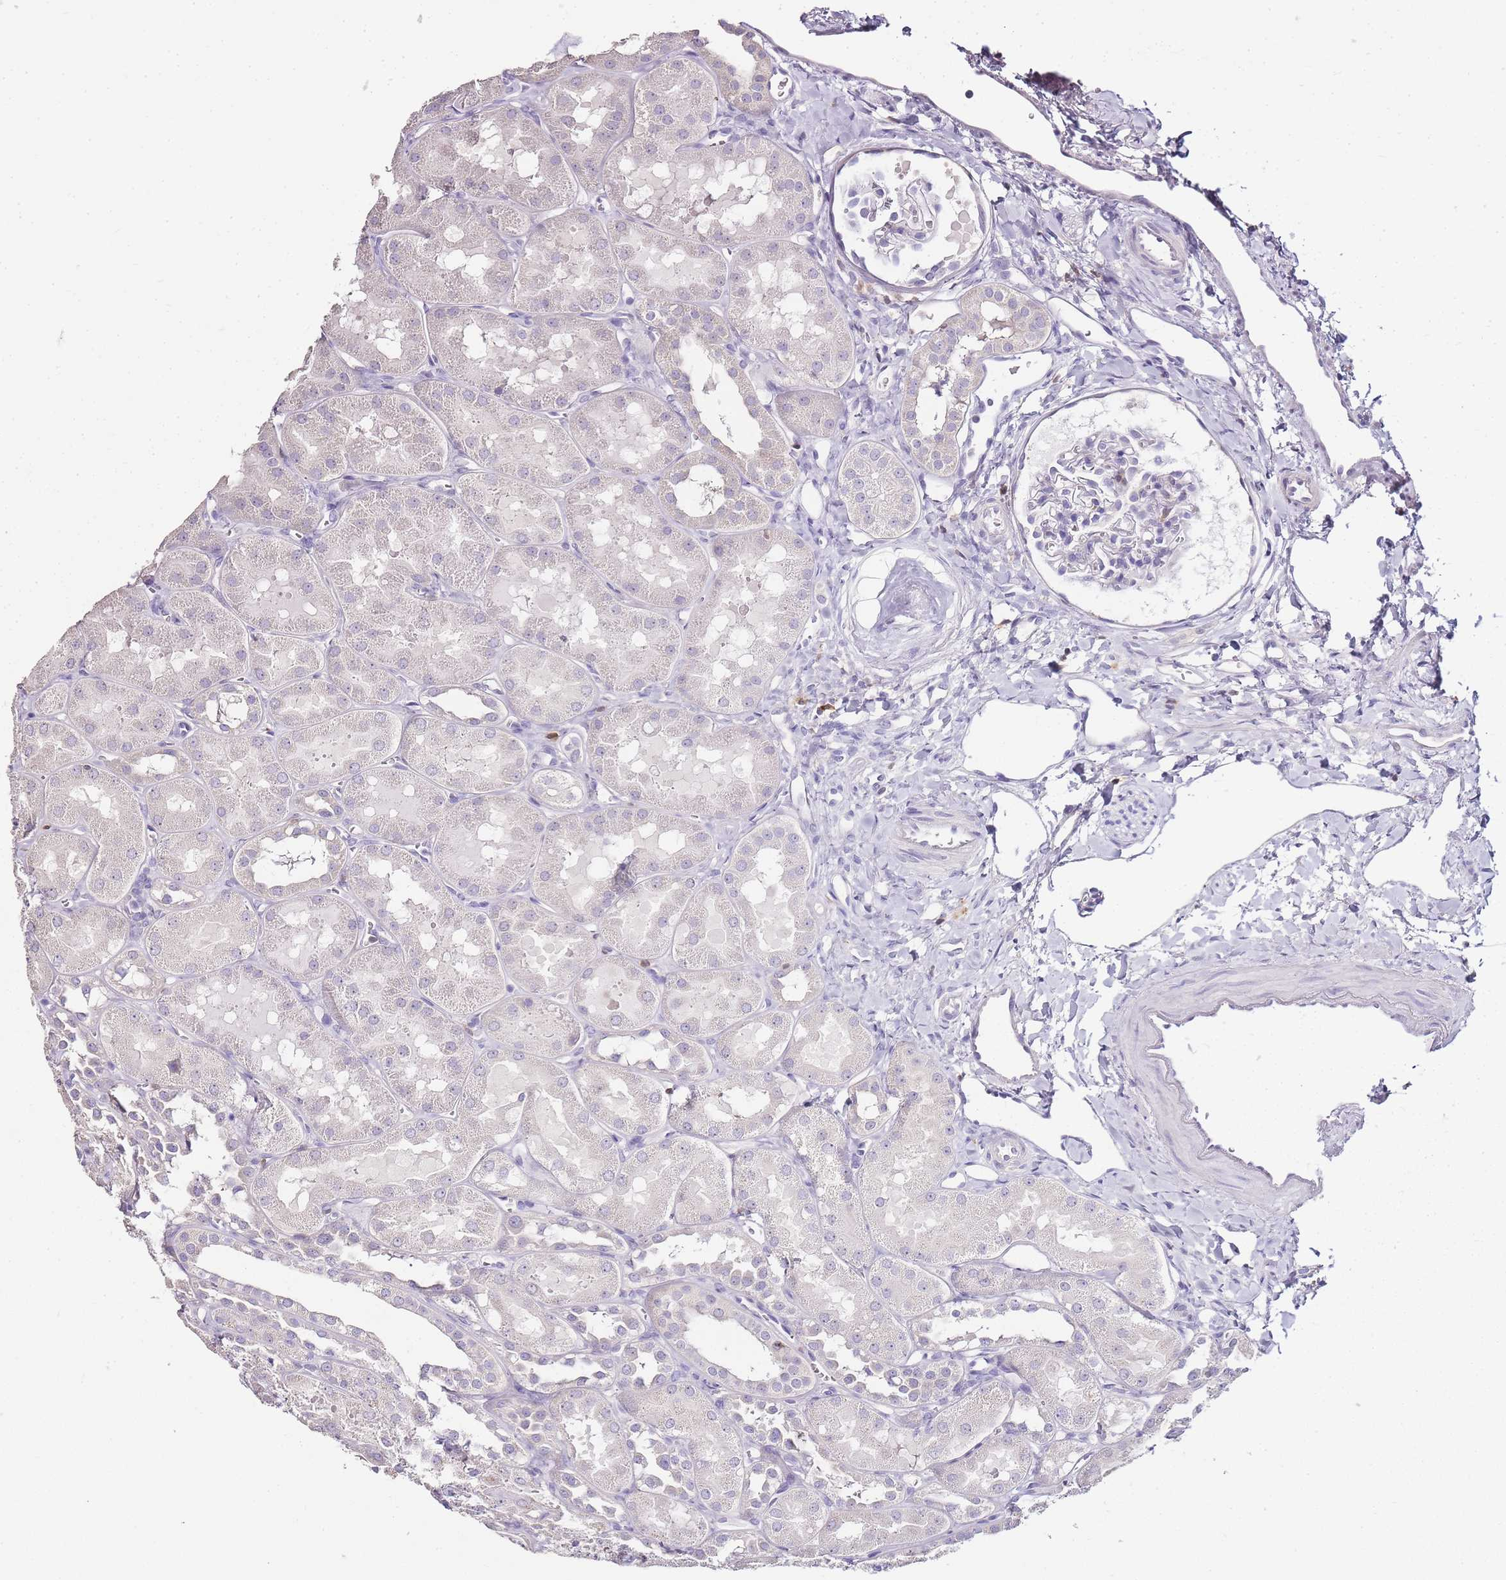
{"staining": {"intensity": "negative", "quantity": "none", "location": "none"}, "tissue": "kidney", "cell_type": "Cells in glomeruli", "image_type": "normal", "snomed": [{"axis": "morphology", "description": "Normal tissue, NOS"}, {"axis": "topography", "description": "Kidney"}, {"axis": "topography", "description": "Urinary bladder"}], "caption": "An immunohistochemistry (IHC) photomicrograph of normal kidney is shown. There is no staining in cells in glomeruli of kidney. Nuclei are stained in blue.", "gene": "ZBP1", "patient": {"sex": "male", "age": 16}}